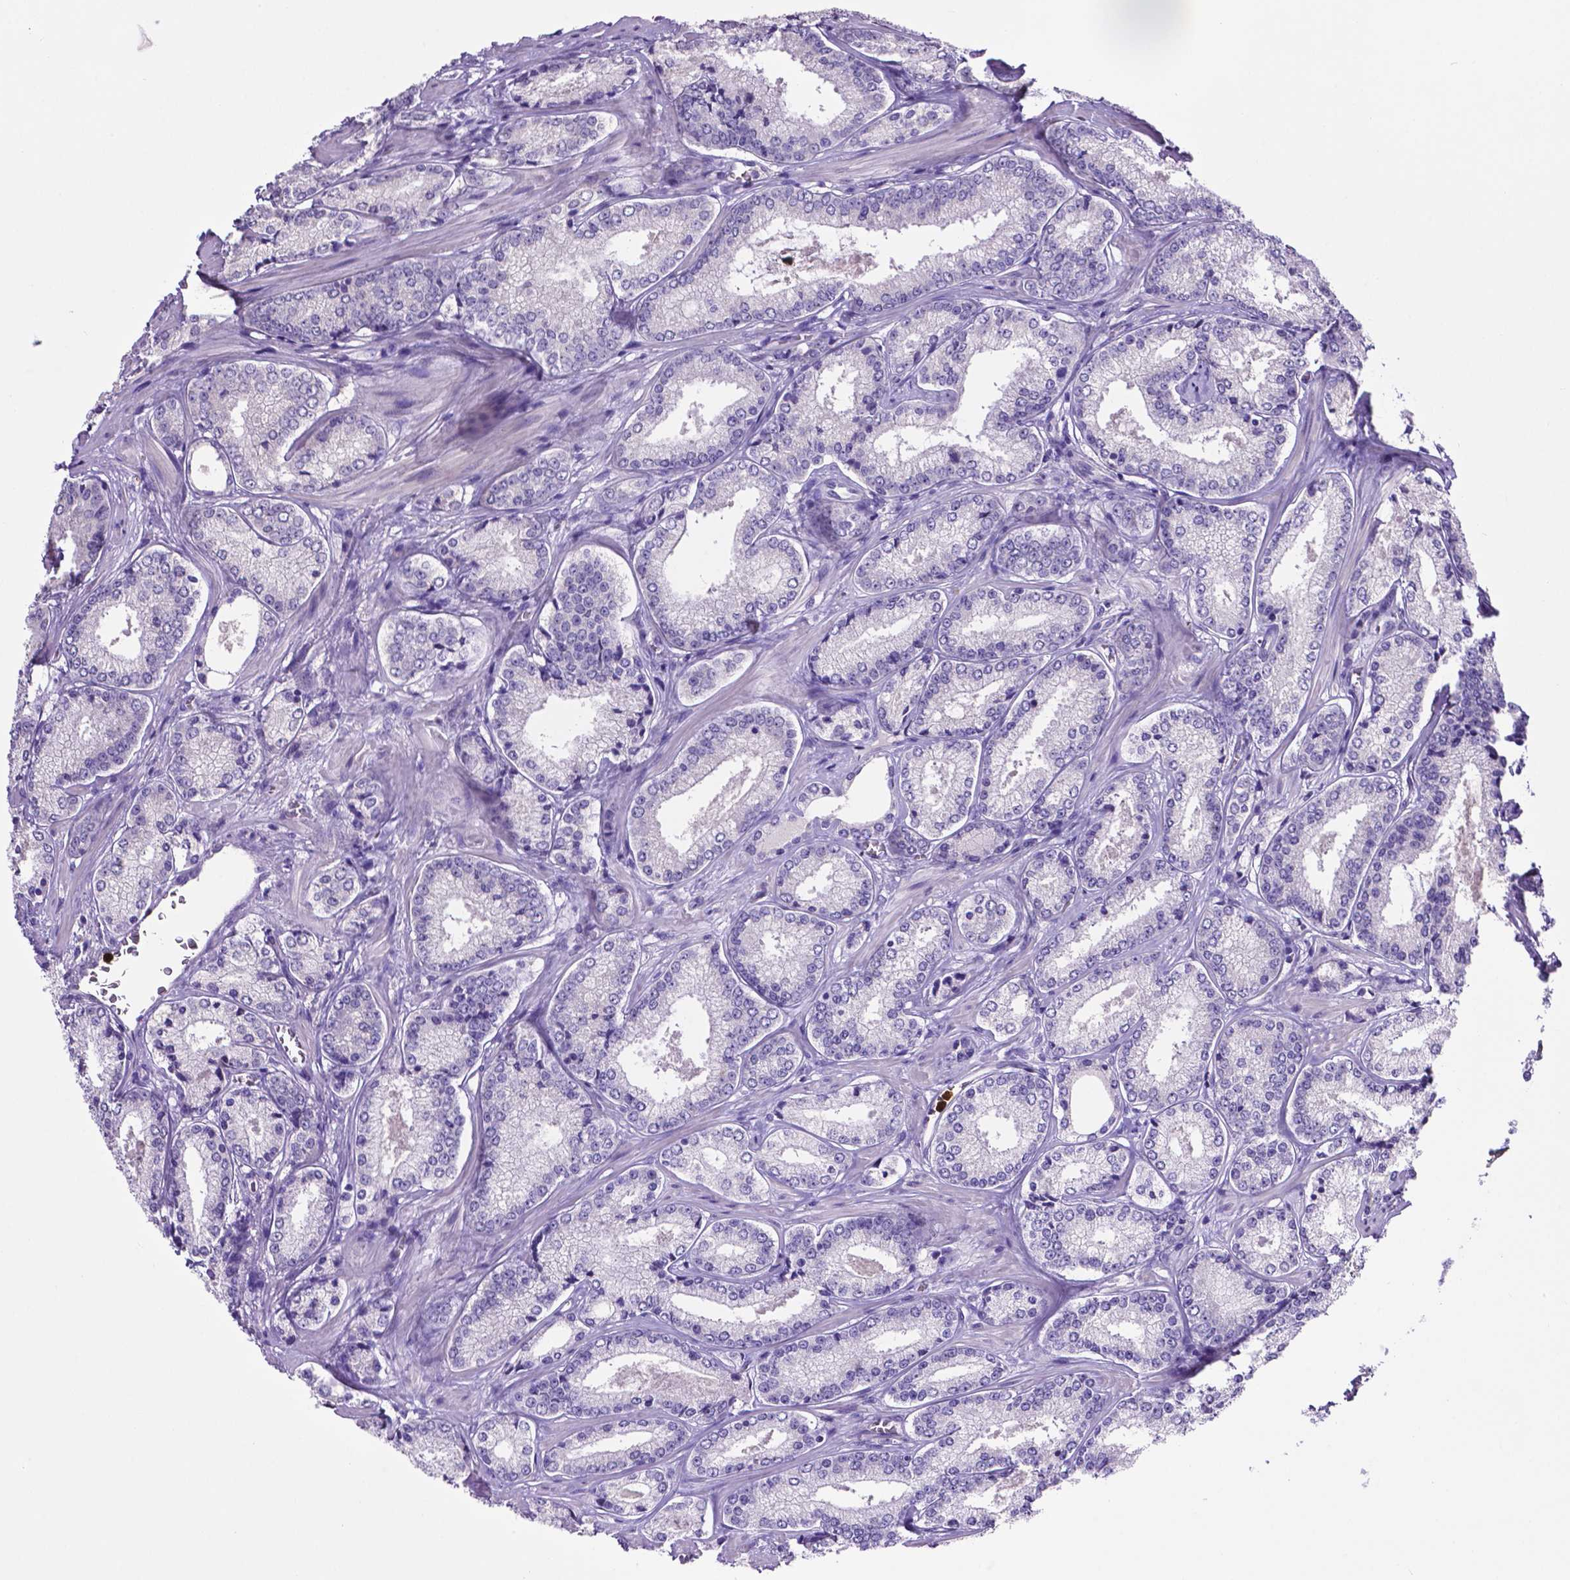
{"staining": {"intensity": "negative", "quantity": "none", "location": "none"}, "tissue": "prostate cancer", "cell_type": "Tumor cells", "image_type": "cancer", "snomed": [{"axis": "morphology", "description": "Adenocarcinoma, Low grade"}, {"axis": "topography", "description": "Prostate"}], "caption": "DAB (3,3'-diaminobenzidine) immunohistochemical staining of prostate cancer (low-grade adenocarcinoma) demonstrates no significant expression in tumor cells.", "gene": "MMP9", "patient": {"sex": "male", "age": 56}}